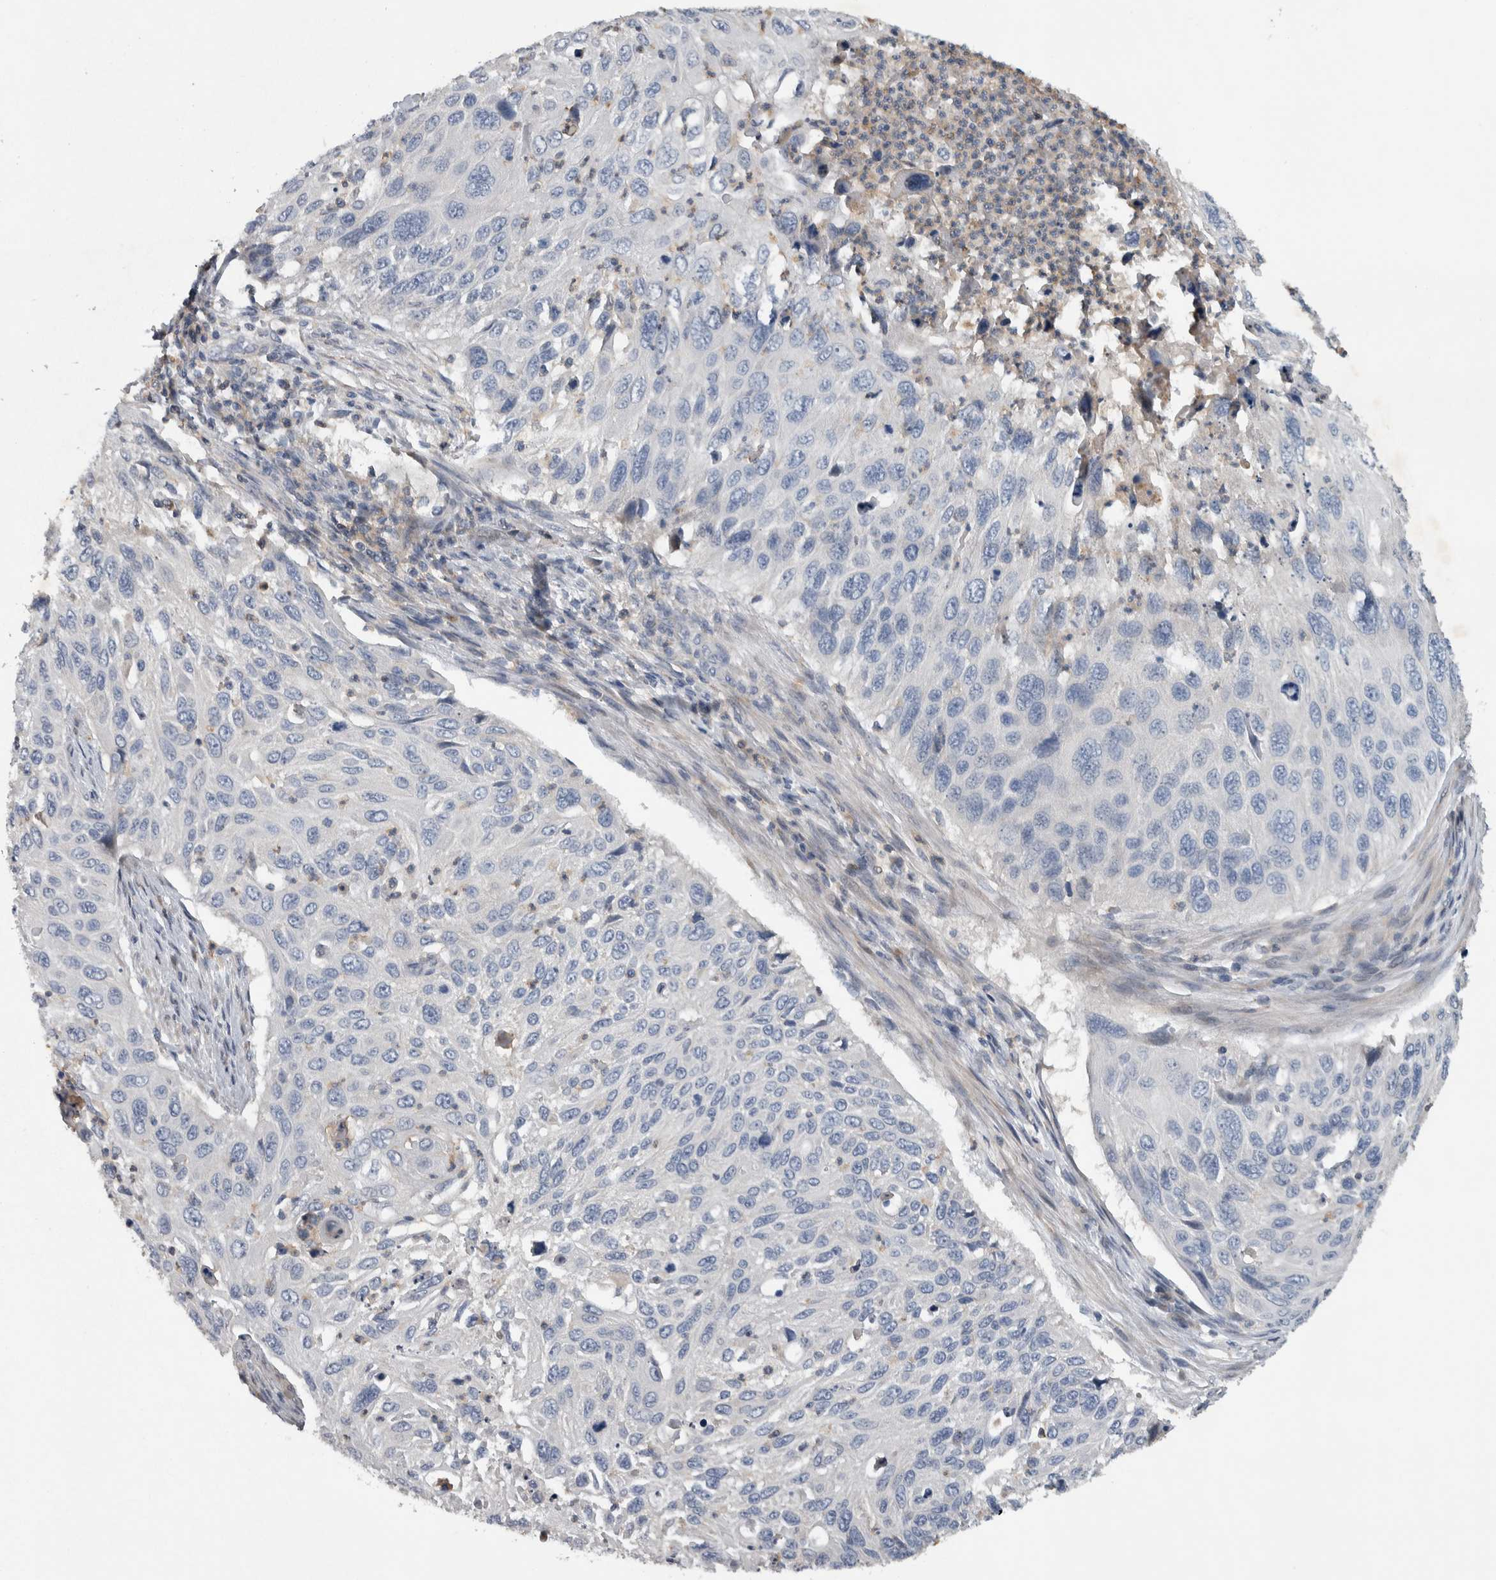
{"staining": {"intensity": "negative", "quantity": "none", "location": "none"}, "tissue": "cervical cancer", "cell_type": "Tumor cells", "image_type": "cancer", "snomed": [{"axis": "morphology", "description": "Squamous cell carcinoma, NOS"}, {"axis": "topography", "description": "Cervix"}], "caption": "The micrograph shows no significant staining in tumor cells of squamous cell carcinoma (cervical).", "gene": "NT5C2", "patient": {"sex": "female", "age": 70}}